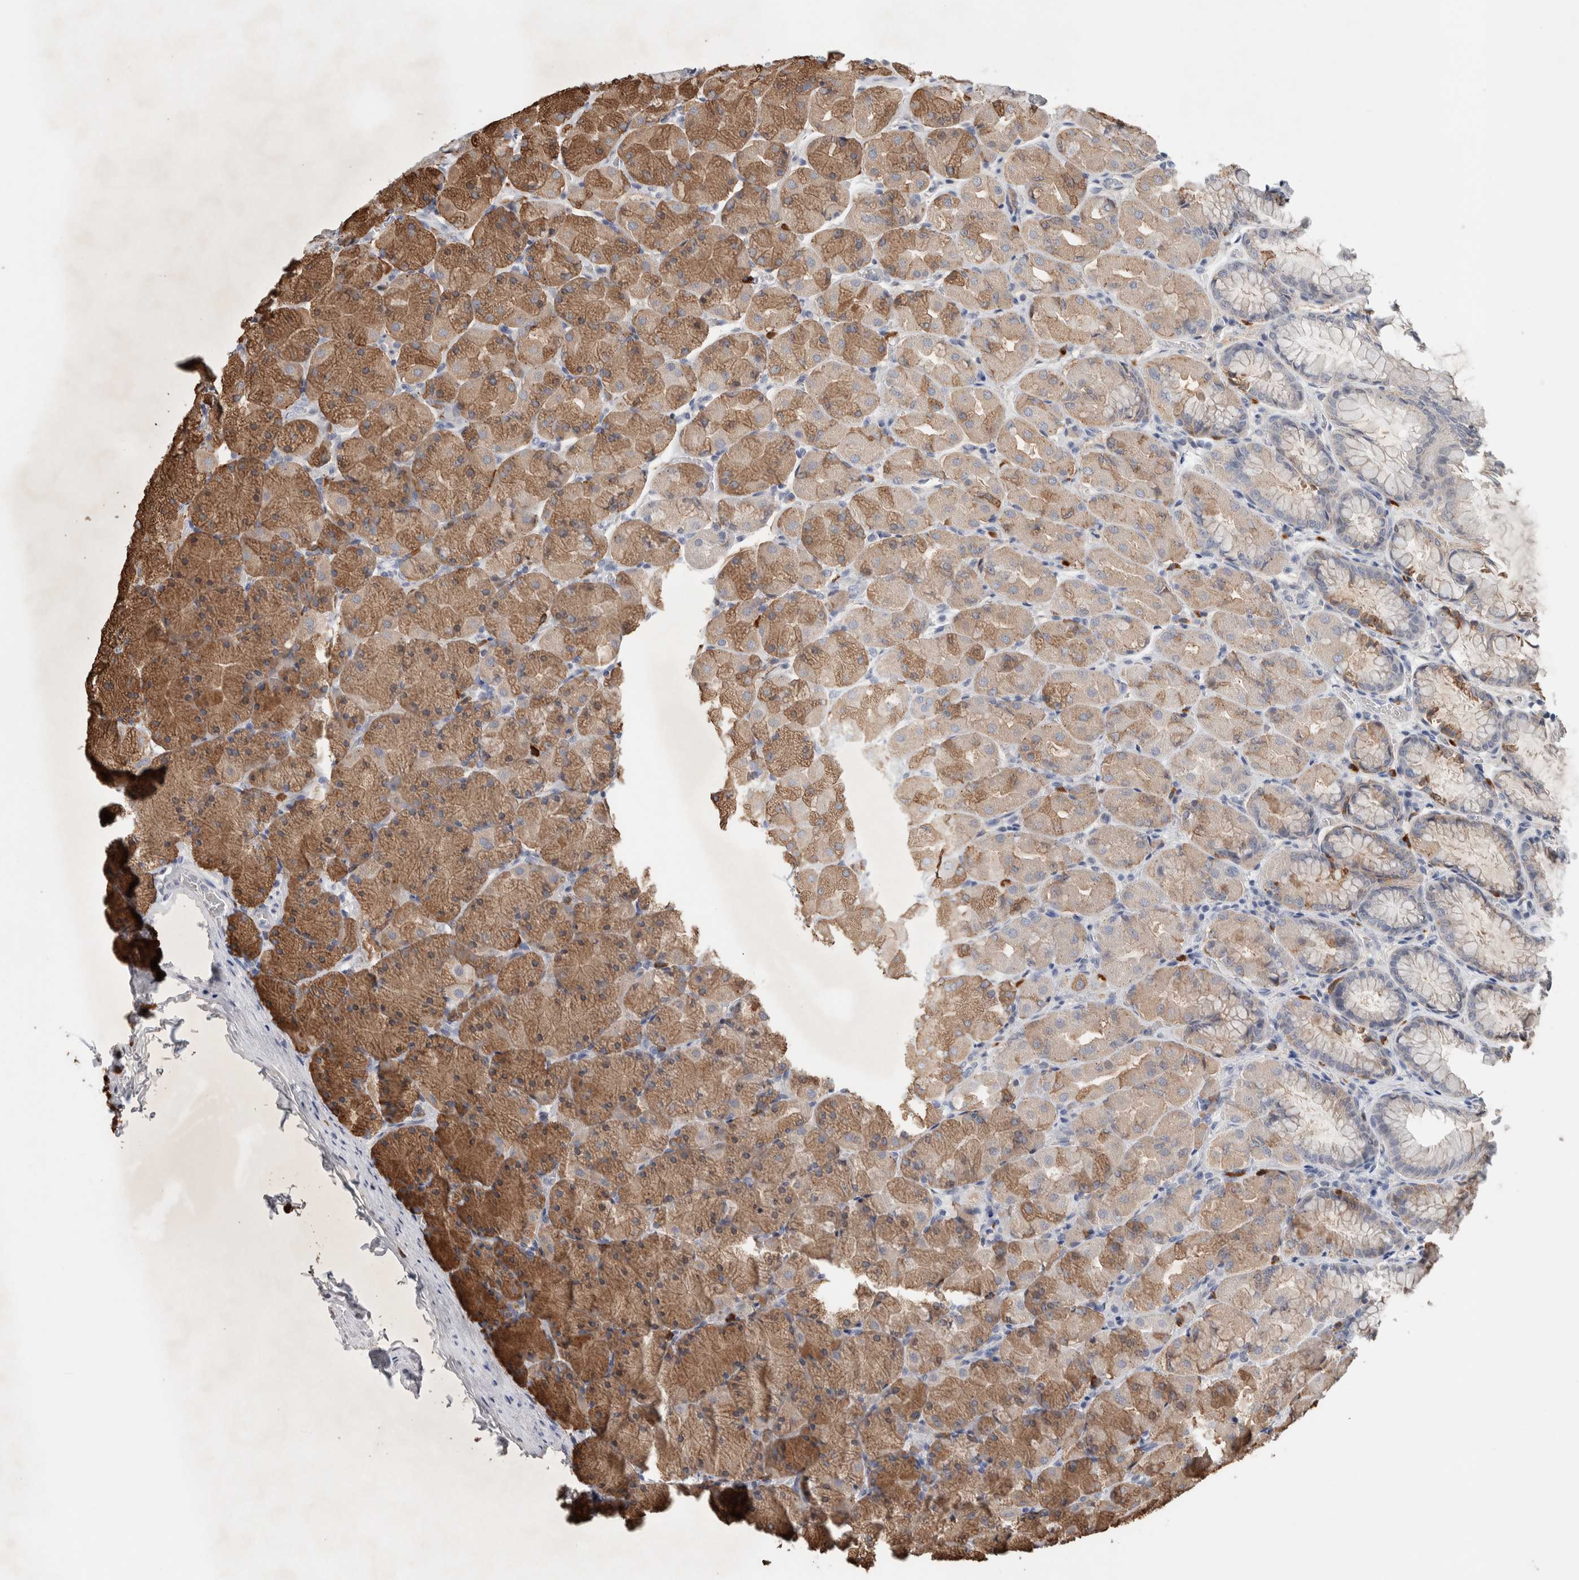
{"staining": {"intensity": "moderate", "quantity": "25%-75%", "location": "cytoplasmic/membranous"}, "tissue": "stomach", "cell_type": "Glandular cells", "image_type": "normal", "snomed": [{"axis": "morphology", "description": "Normal tissue, NOS"}, {"axis": "topography", "description": "Stomach, upper"}], "caption": "Protein positivity by immunohistochemistry (IHC) exhibits moderate cytoplasmic/membranous staining in about 25%-75% of glandular cells in normal stomach.", "gene": "SCN2A", "patient": {"sex": "female", "age": 56}}